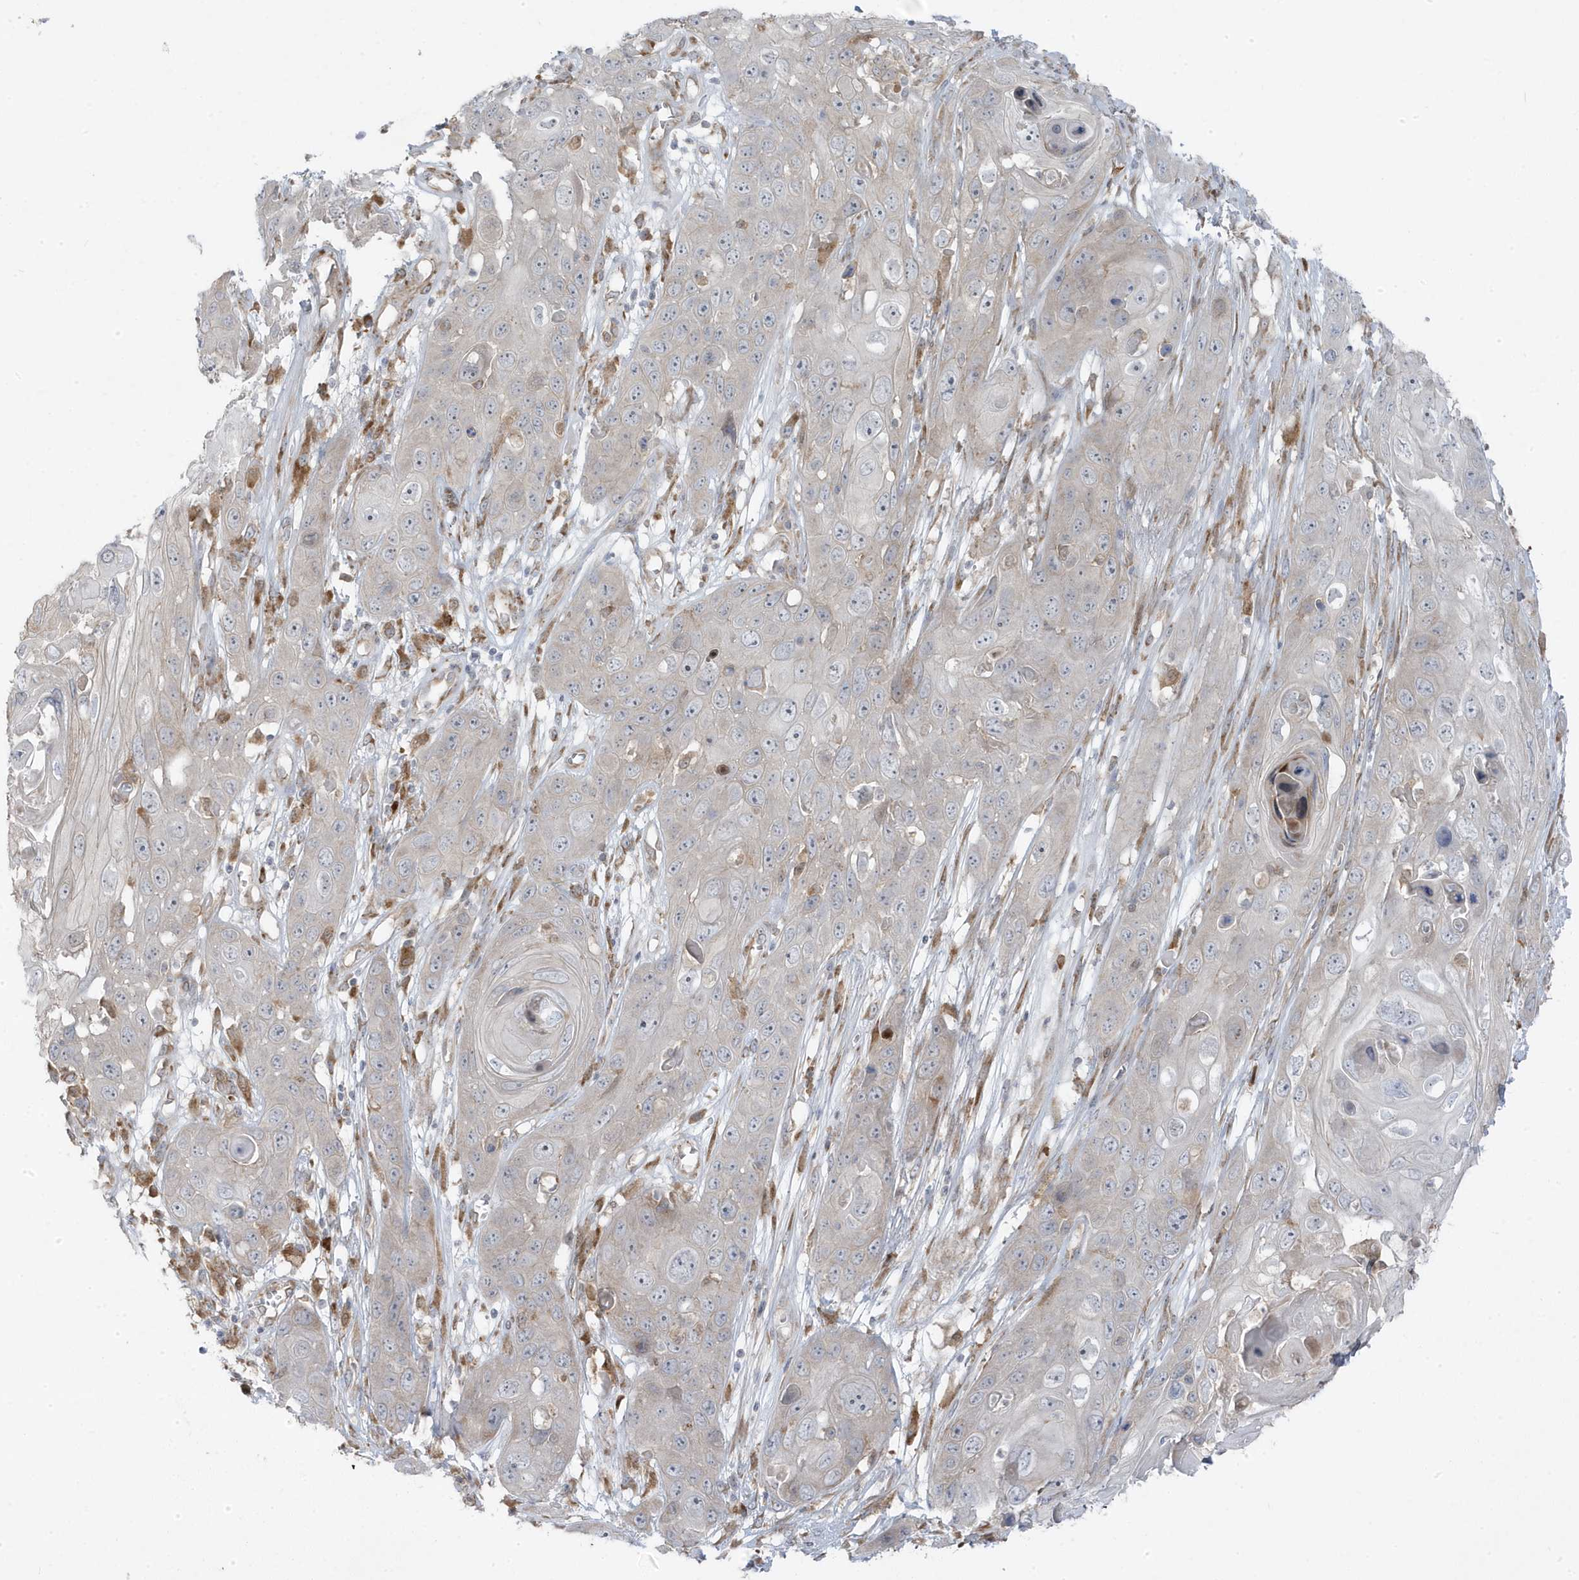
{"staining": {"intensity": "negative", "quantity": "none", "location": "none"}, "tissue": "skin cancer", "cell_type": "Tumor cells", "image_type": "cancer", "snomed": [{"axis": "morphology", "description": "Squamous cell carcinoma, NOS"}, {"axis": "topography", "description": "Skin"}], "caption": "A histopathology image of skin cancer stained for a protein exhibits no brown staining in tumor cells.", "gene": "ZNF654", "patient": {"sex": "male", "age": 55}}